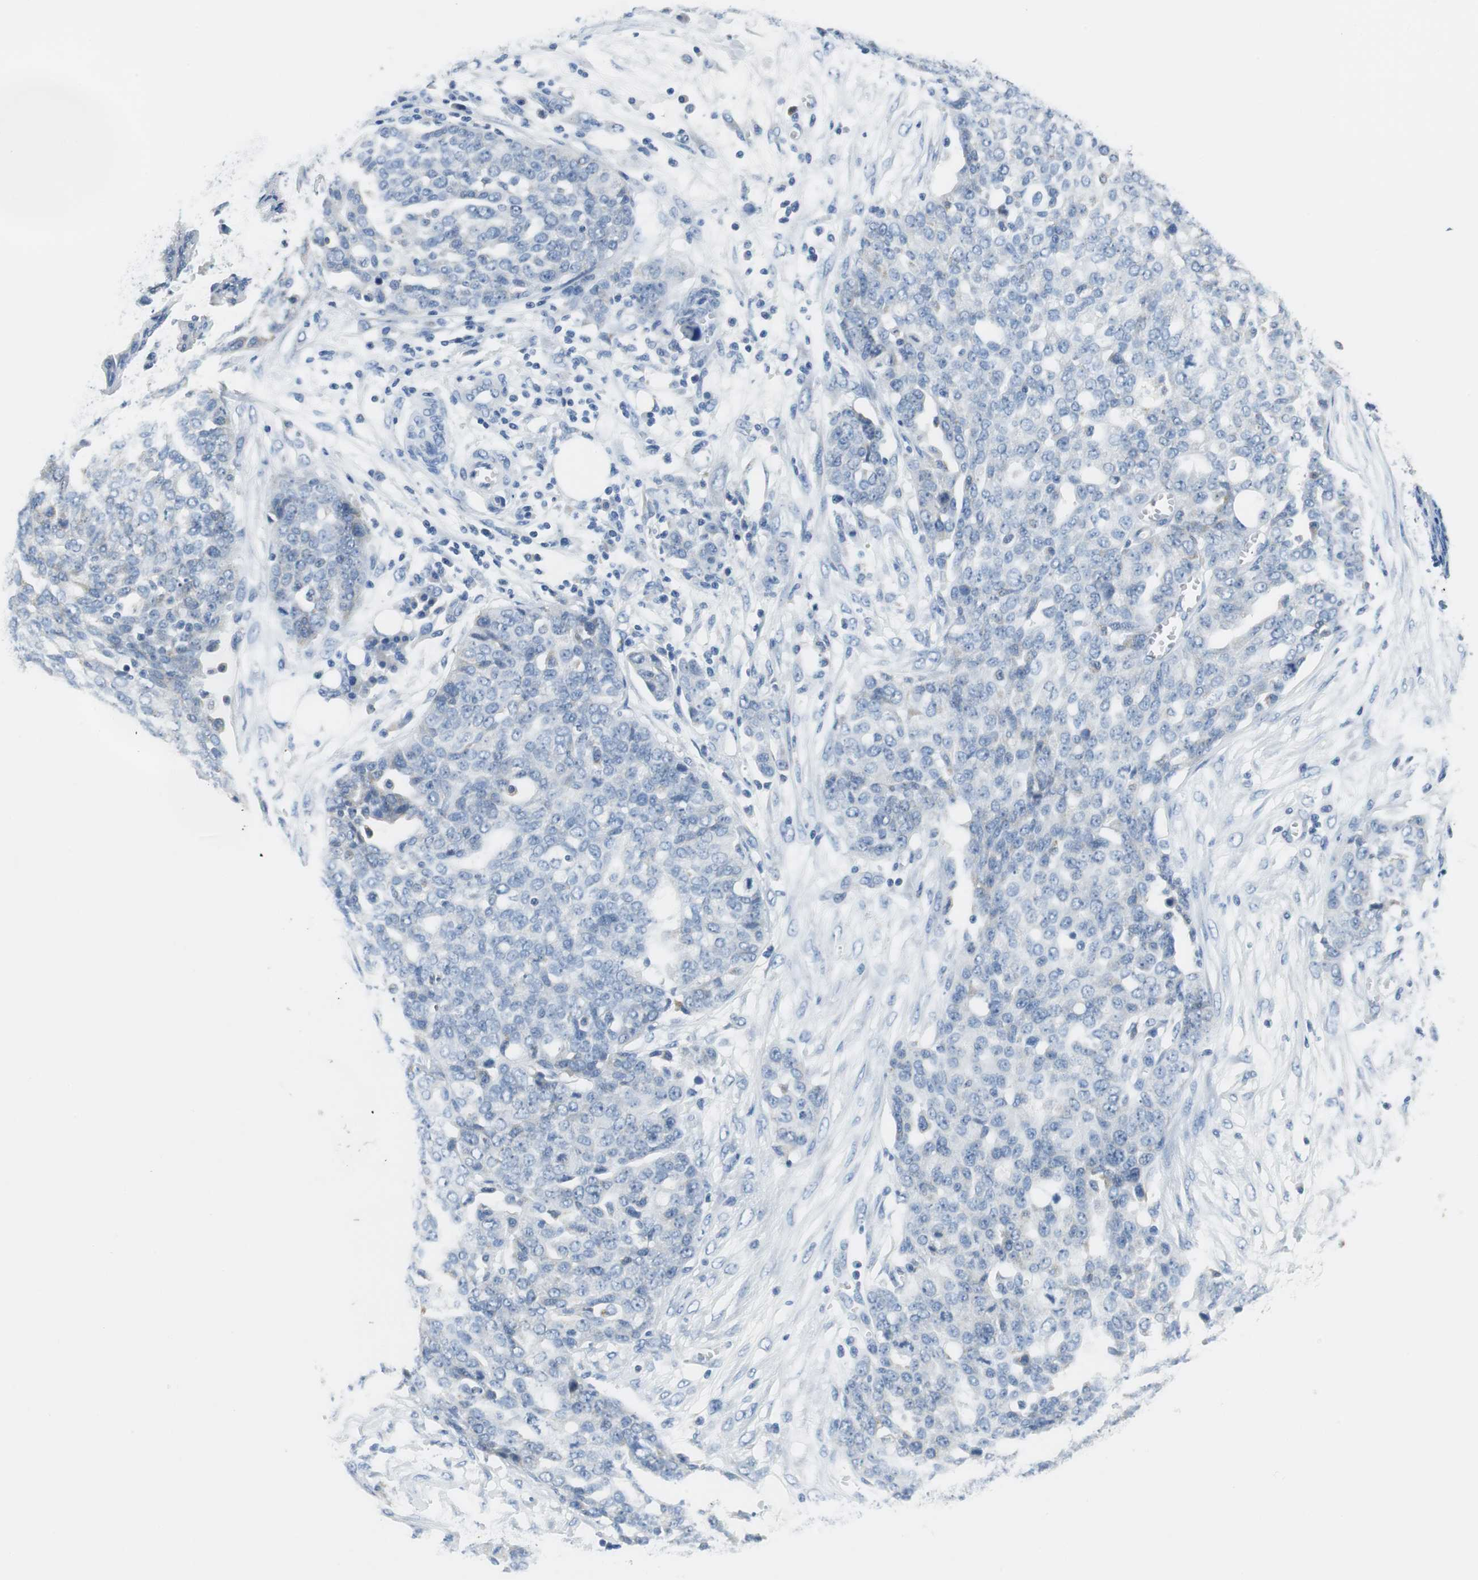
{"staining": {"intensity": "negative", "quantity": "none", "location": "none"}, "tissue": "ovarian cancer", "cell_type": "Tumor cells", "image_type": "cancer", "snomed": [{"axis": "morphology", "description": "Cystadenocarcinoma, serous, NOS"}, {"axis": "topography", "description": "Soft tissue"}, {"axis": "topography", "description": "Ovary"}], "caption": "The histopathology image shows no staining of tumor cells in ovarian cancer.", "gene": "TEX264", "patient": {"sex": "female", "age": 57}}